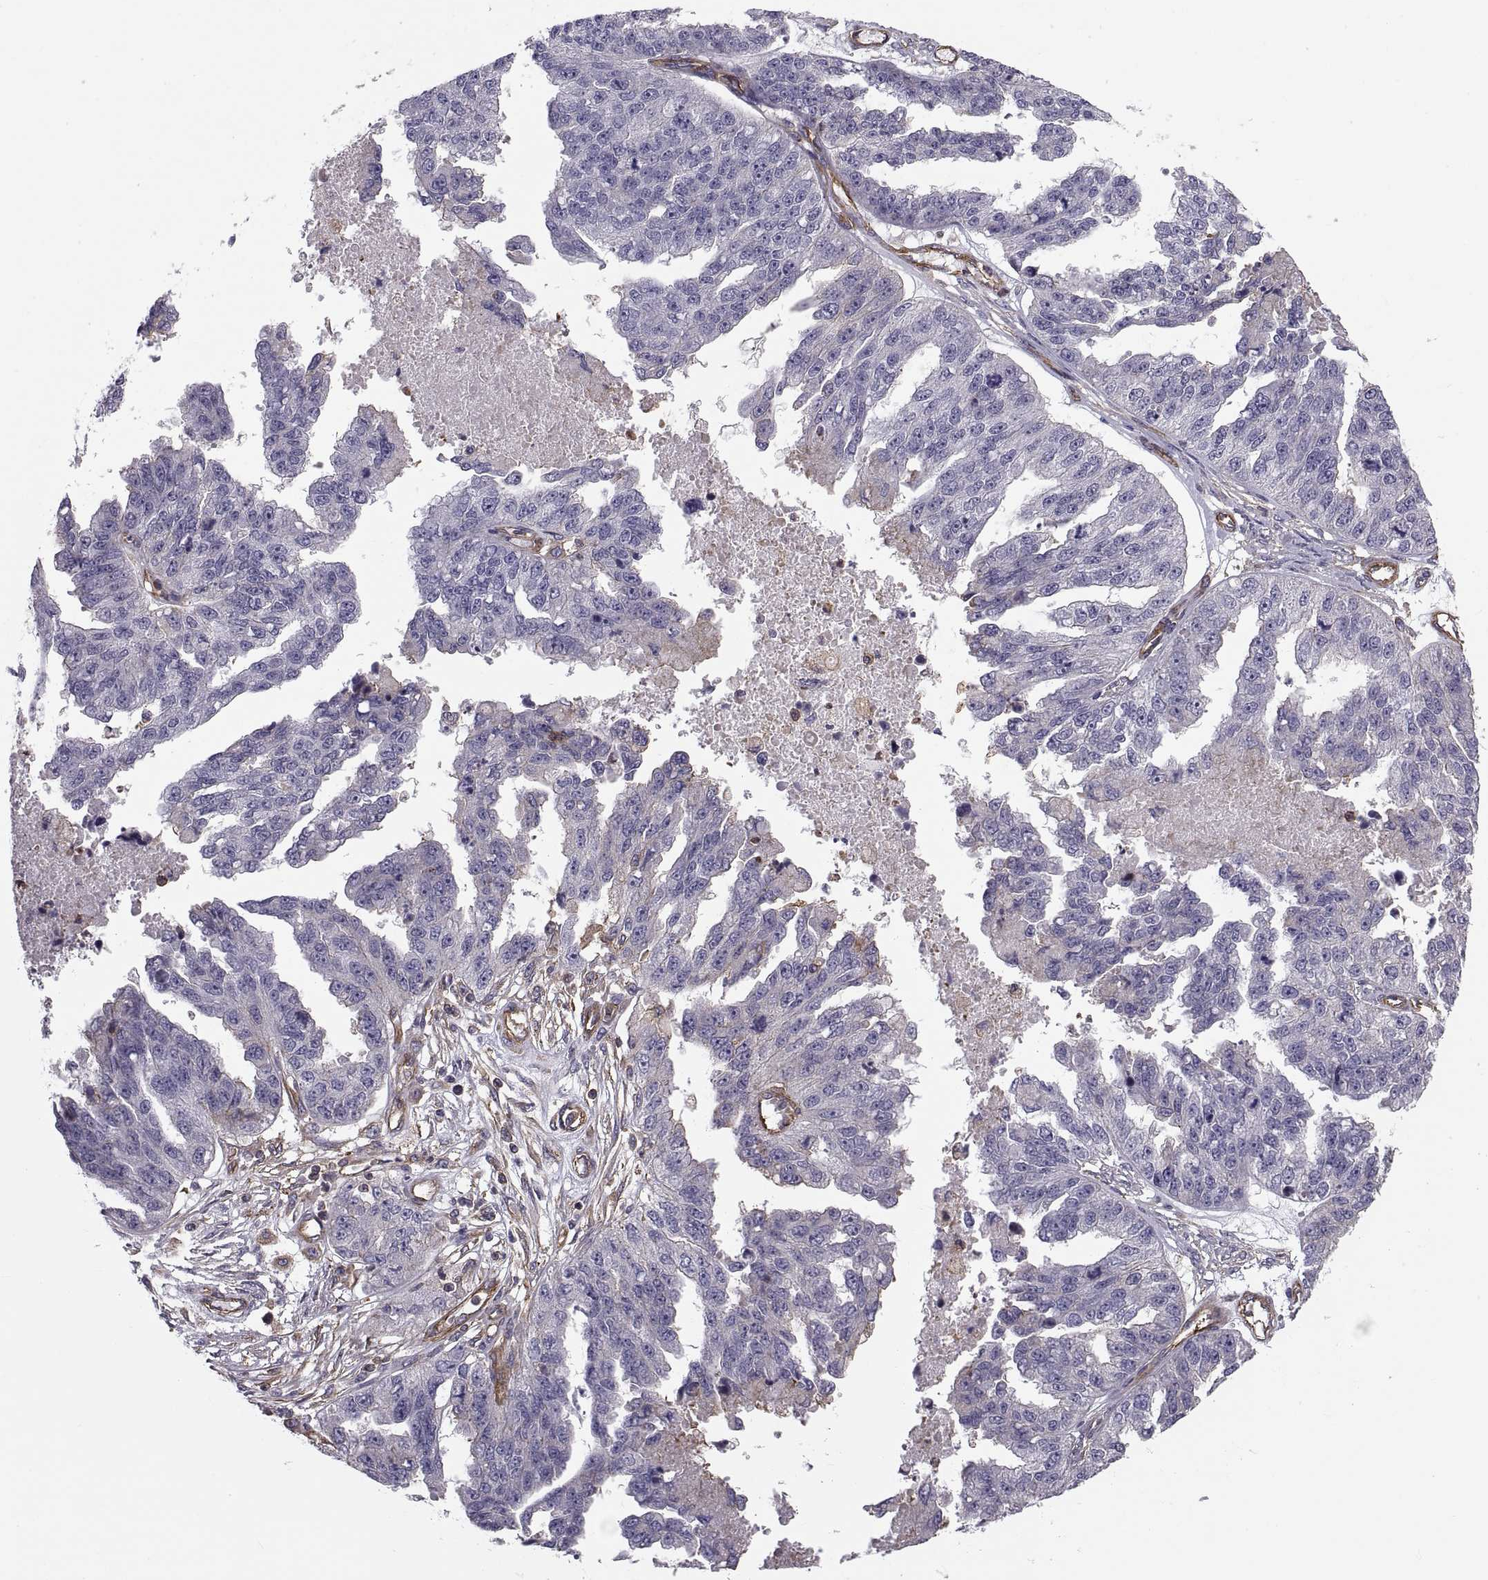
{"staining": {"intensity": "negative", "quantity": "none", "location": "none"}, "tissue": "ovarian cancer", "cell_type": "Tumor cells", "image_type": "cancer", "snomed": [{"axis": "morphology", "description": "Cystadenocarcinoma, serous, NOS"}, {"axis": "topography", "description": "Ovary"}], "caption": "Tumor cells are negative for protein expression in human ovarian cancer.", "gene": "MYH9", "patient": {"sex": "female", "age": 58}}